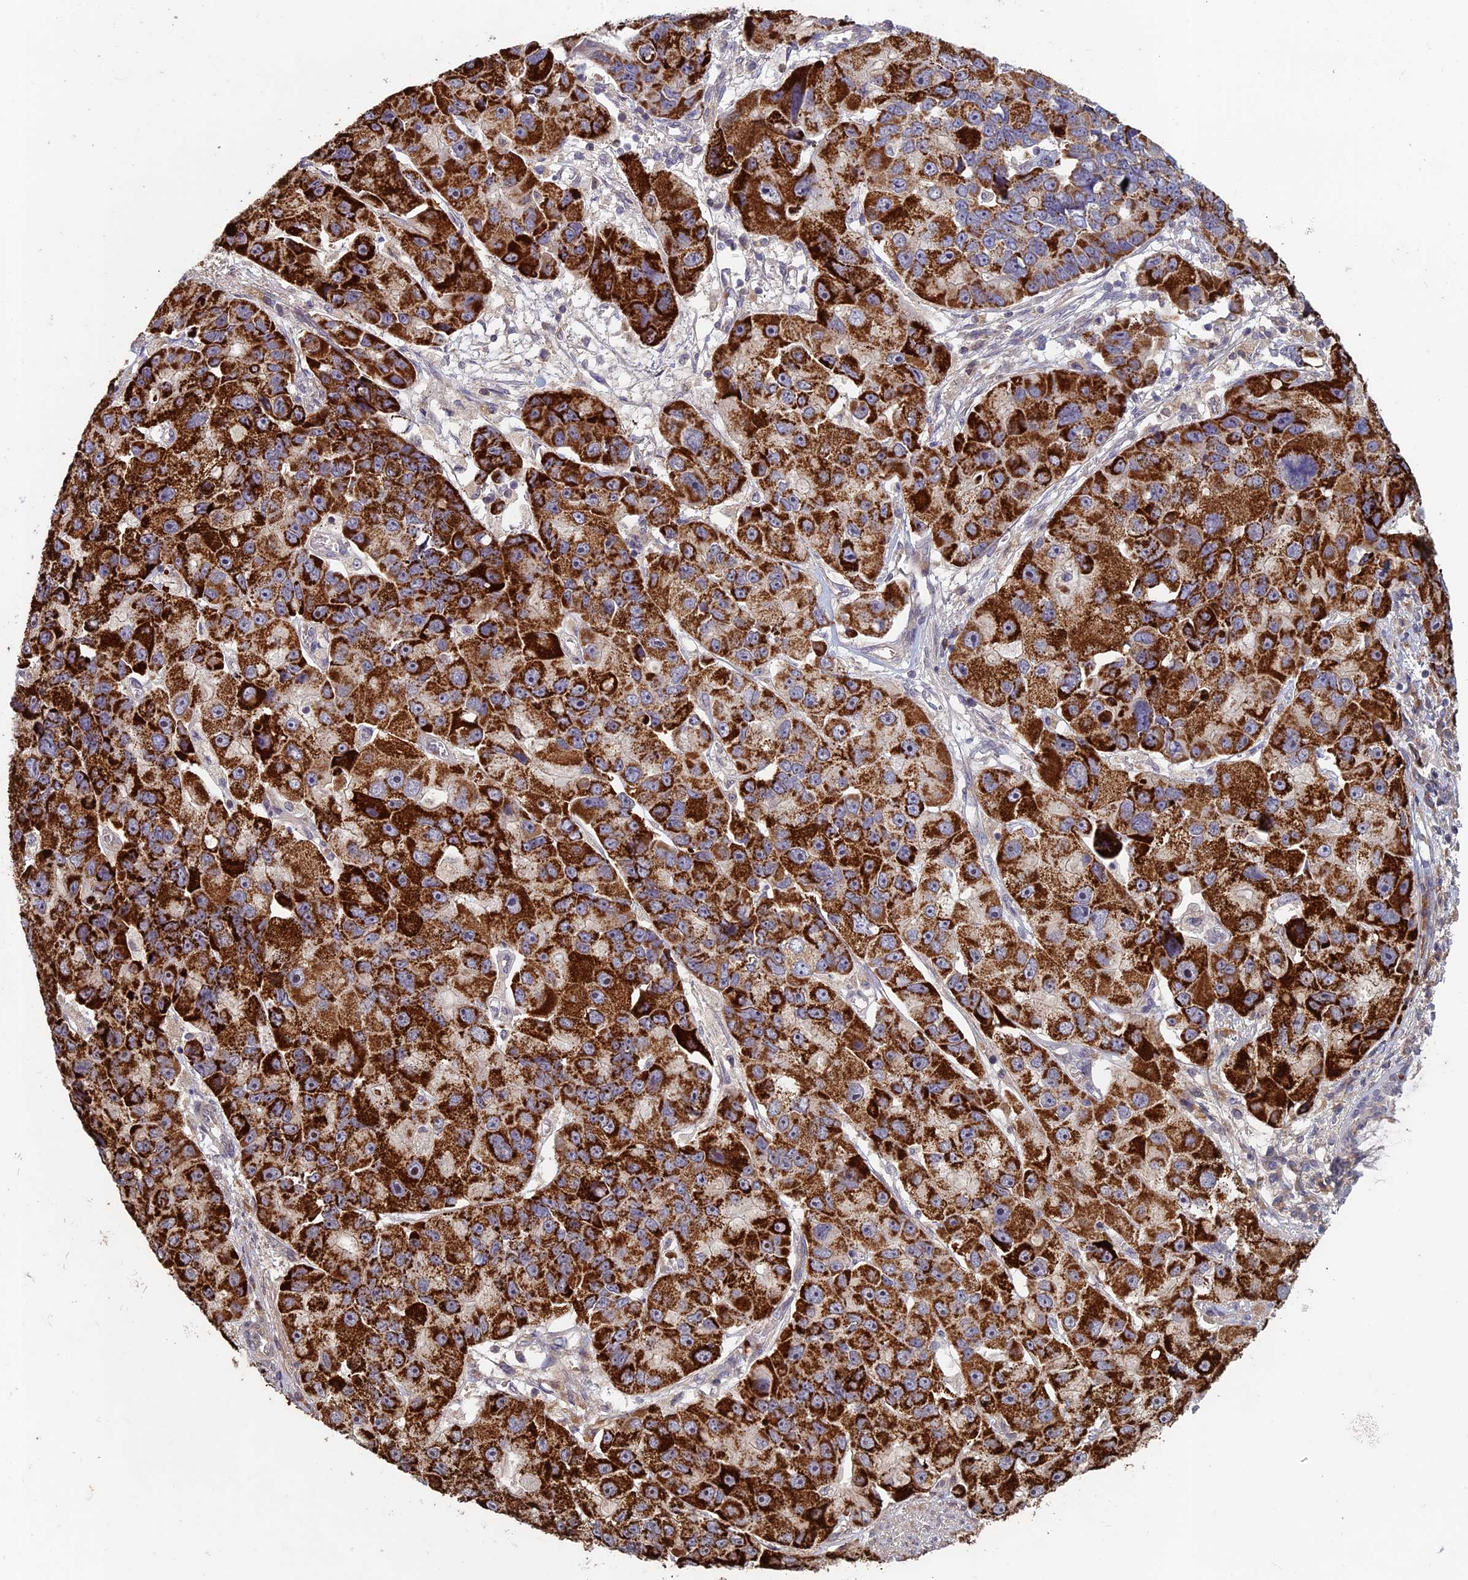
{"staining": {"intensity": "strong", "quantity": ">75%", "location": "cytoplasmic/membranous"}, "tissue": "lung cancer", "cell_type": "Tumor cells", "image_type": "cancer", "snomed": [{"axis": "morphology", "description": "Adenocarcinoma, NOS"}, {"axis": "topography", "description": "Lung"}], "caption": "Adenocarcinoma (lung) was stained to show a protein in brown. There is high levels of strong cytoplasmic/membranous staining in about >75% of tumor cells.", "gene": "RCCD1", "patient": {"sex": "female", "age": 54}}